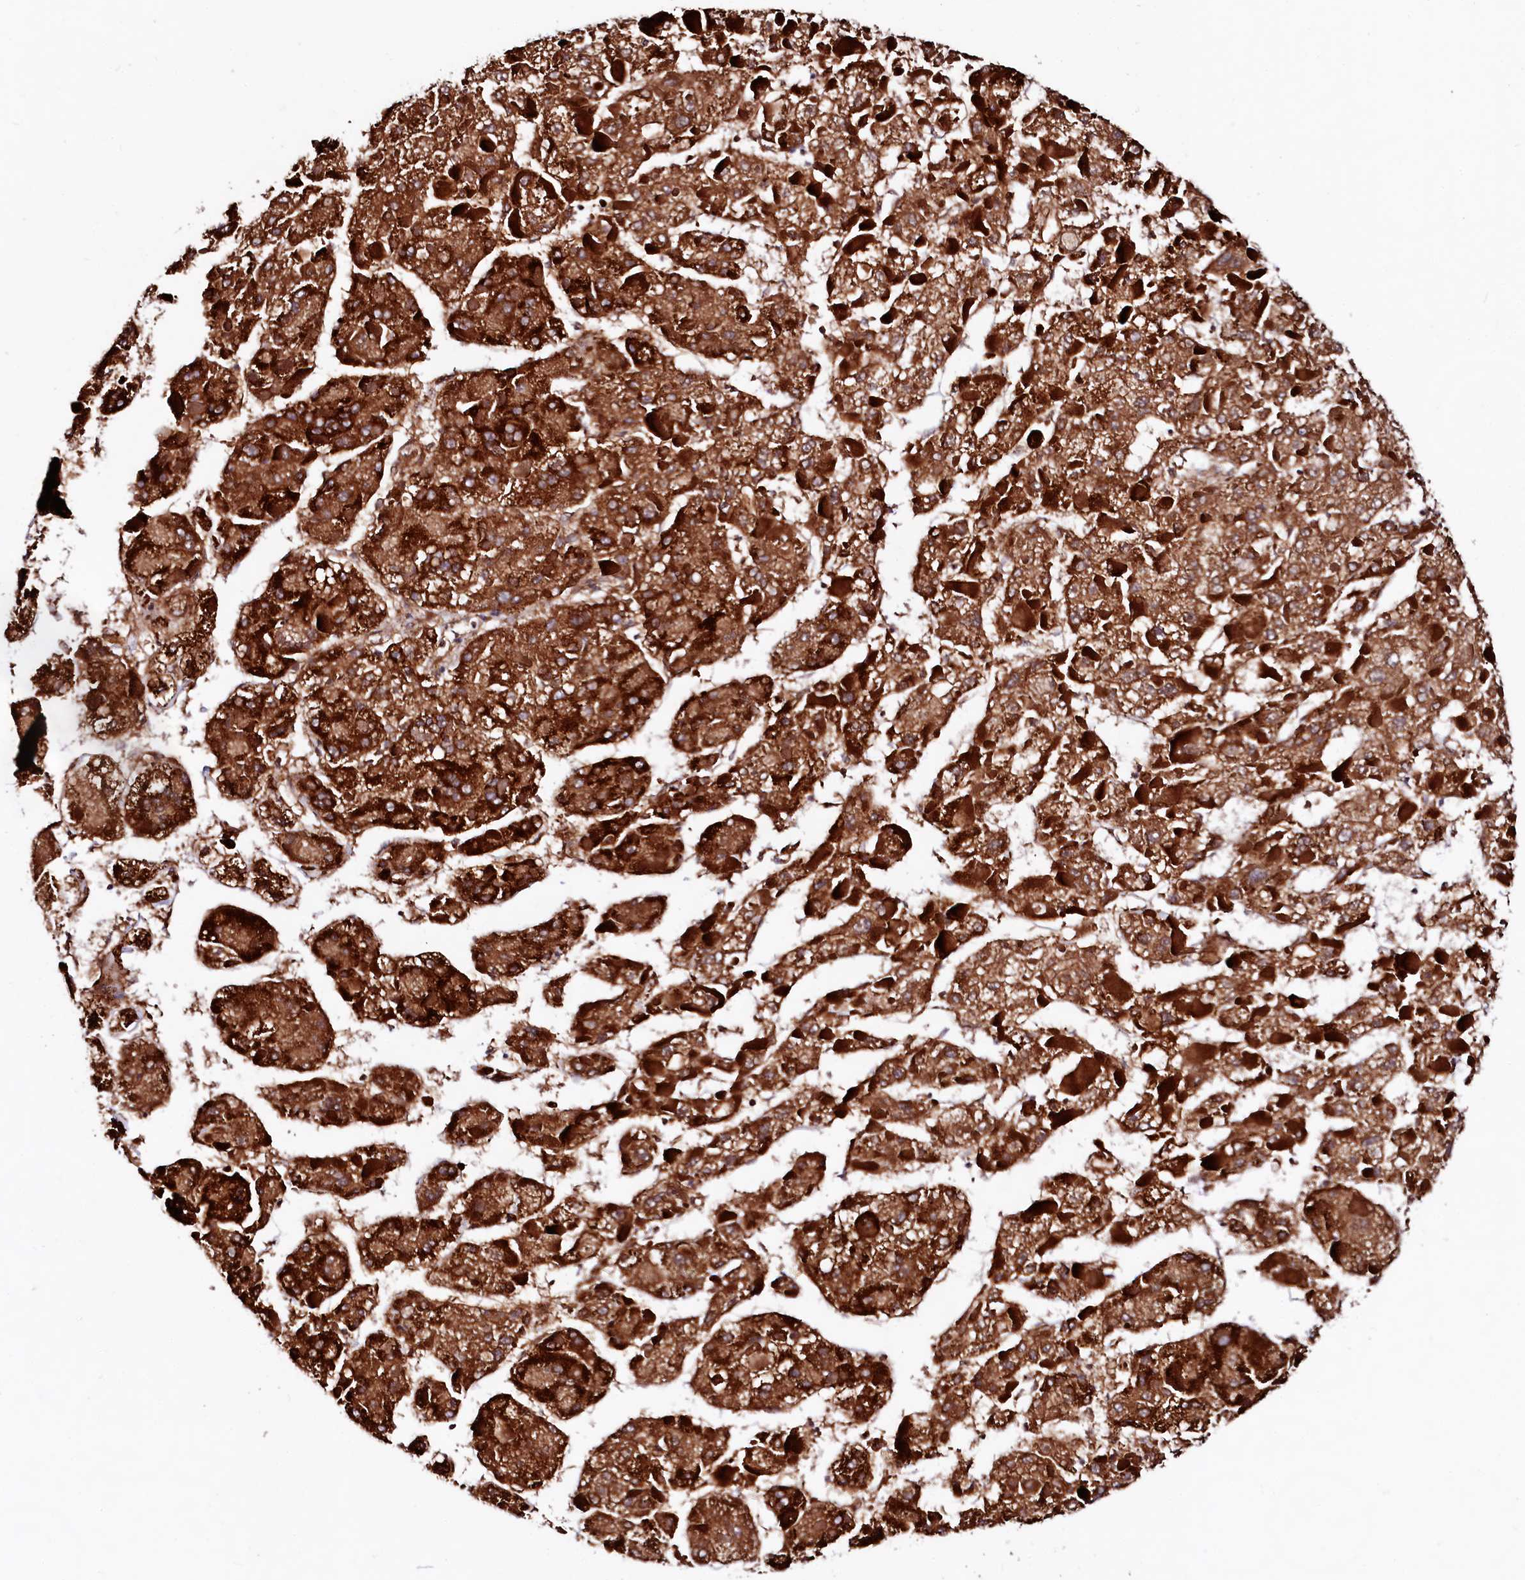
{"staining": {"intensity": "strong", "quantity": ">75%", "location": "cytoplasmic/membranous"}, "tissue": "liver cancer", "cell_type": "Tumor cells", "image_type": "cancer", "snomed": [{"axis": "morphology", "description": "Carcinoma, Hepatocellular, NOS"}, {"axis": "topography", "description": "Liver"}], "caption": "Liver cancer (hepatocellular carcinoma) tissue shows strong cytoplasmic/membranous staining in approximately >75% of tumor cells, visualized by immunohistochemistry.", "gene": "UBE3C", "patient": {"sex": "female", "age": 73}}